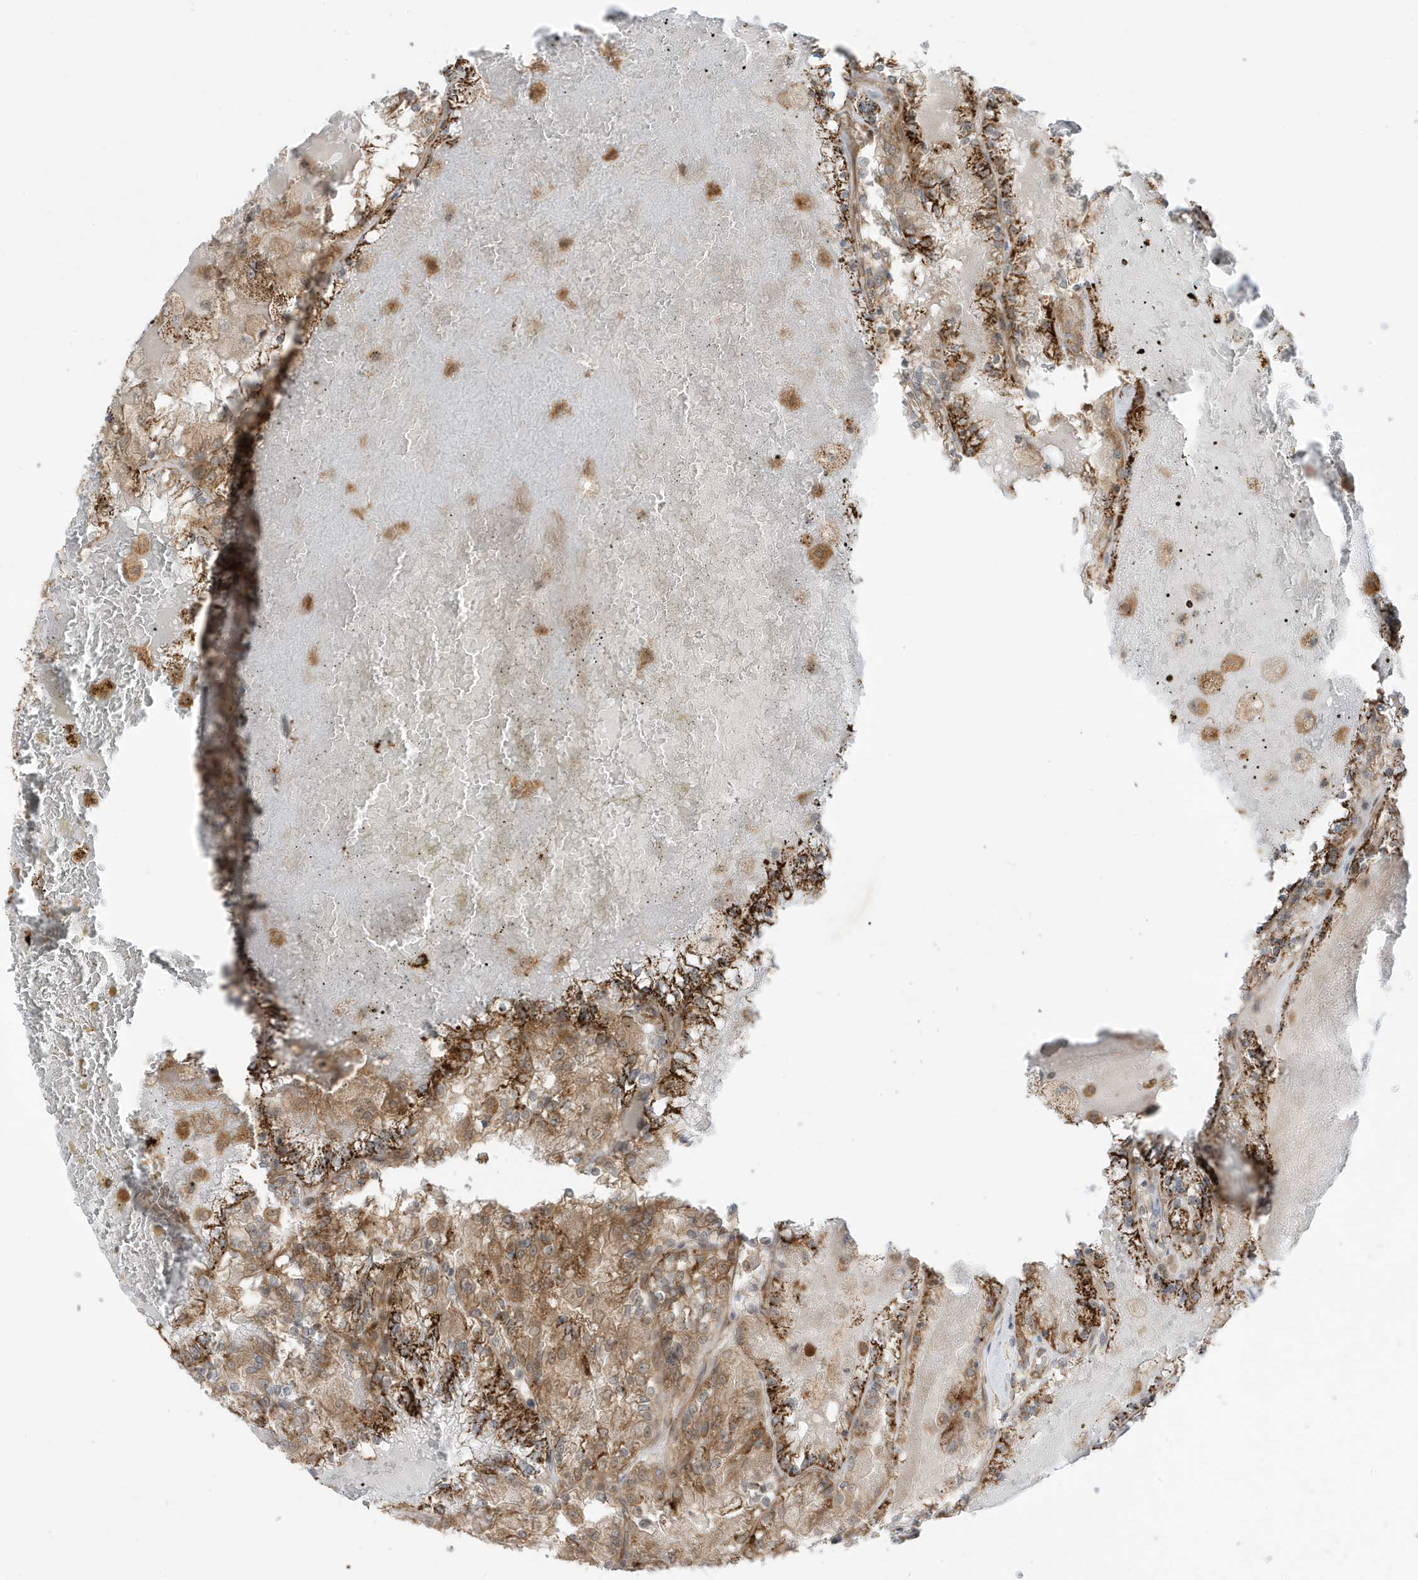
{"staining": {"intensity": "strong", "quantity": ">75%", "location": "cytoplasmic/membranous"}, "tissue": "renal cancer", "cell_type": "Tumor cells", "image_type": "cancer", "snomed": [{"axis": "morphology", "description": "Adenocarcinoma, NOS"}, {"axis": "topography", "description": "Kidney"}], "caption": "Renal adenocarcinoma was stained to show a protein in brown. There is high levels of strong cytoplasmic/membranous positivity in approximately >75% of tumor cells.", "gene": "DHX36", "patient": {"sex": "female", "age": 56}}